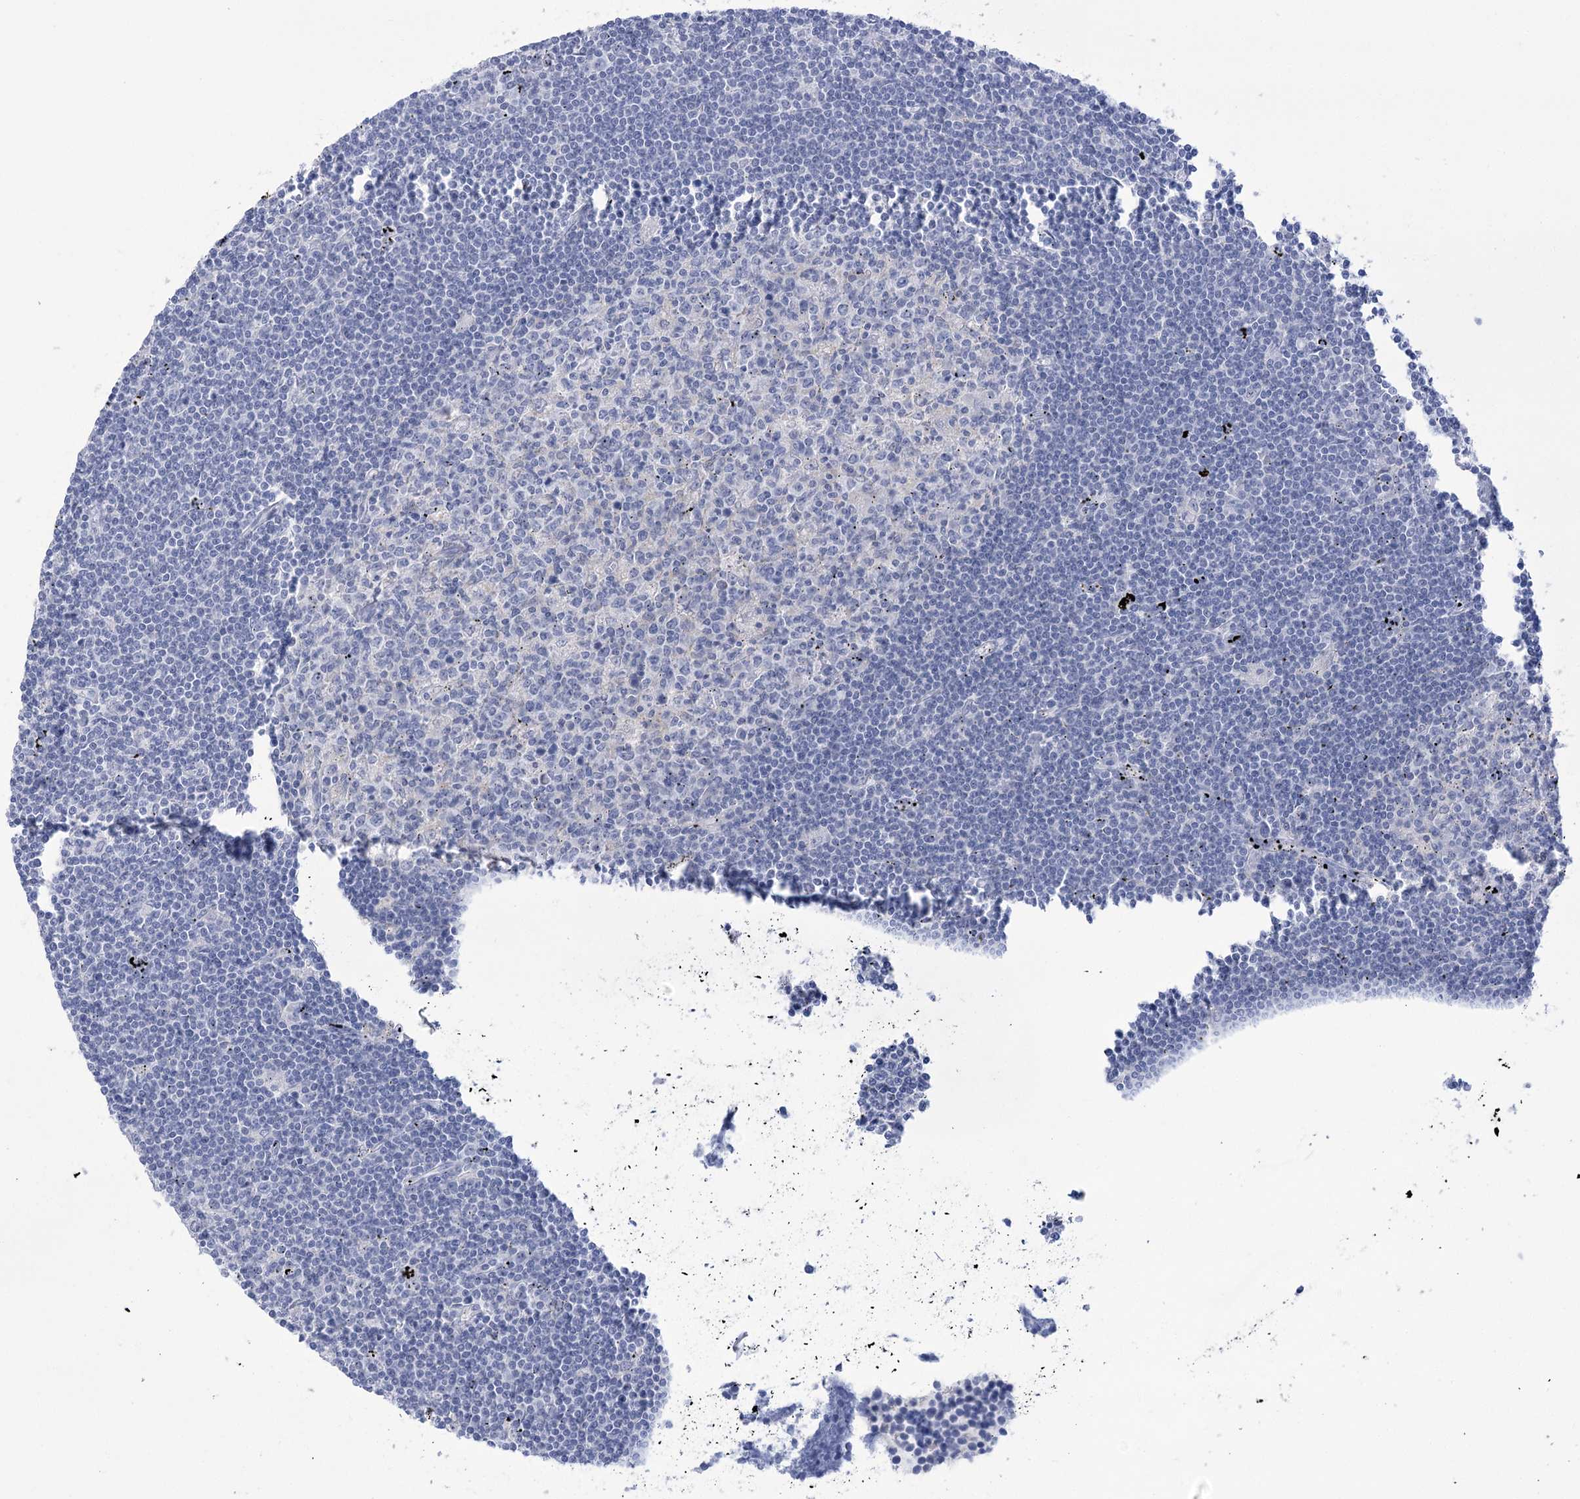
{"staining": {"intensity": "negative", "quantity": "none", "location": "none"}, "tissue": "lymphoma", "cell_type": "Tumor cells", "image_type": "cancer", "snomed": [{"axis": "morphology", "description": "Malignant lymphoma, non-Hodgkin's type, Low grade"}, {"axis": "topography", "description": "Spleen"}], "caption": "Image shows no significant protein staining in tumor cells of low-grade malignant lymphoma, non-Hodgkin's type. (DAB (3,3'-diaminobenzidine) immunohistochemistry, high magnification).", "gene": "PBLD", "patient": {"sex": "male", "age": 76}}